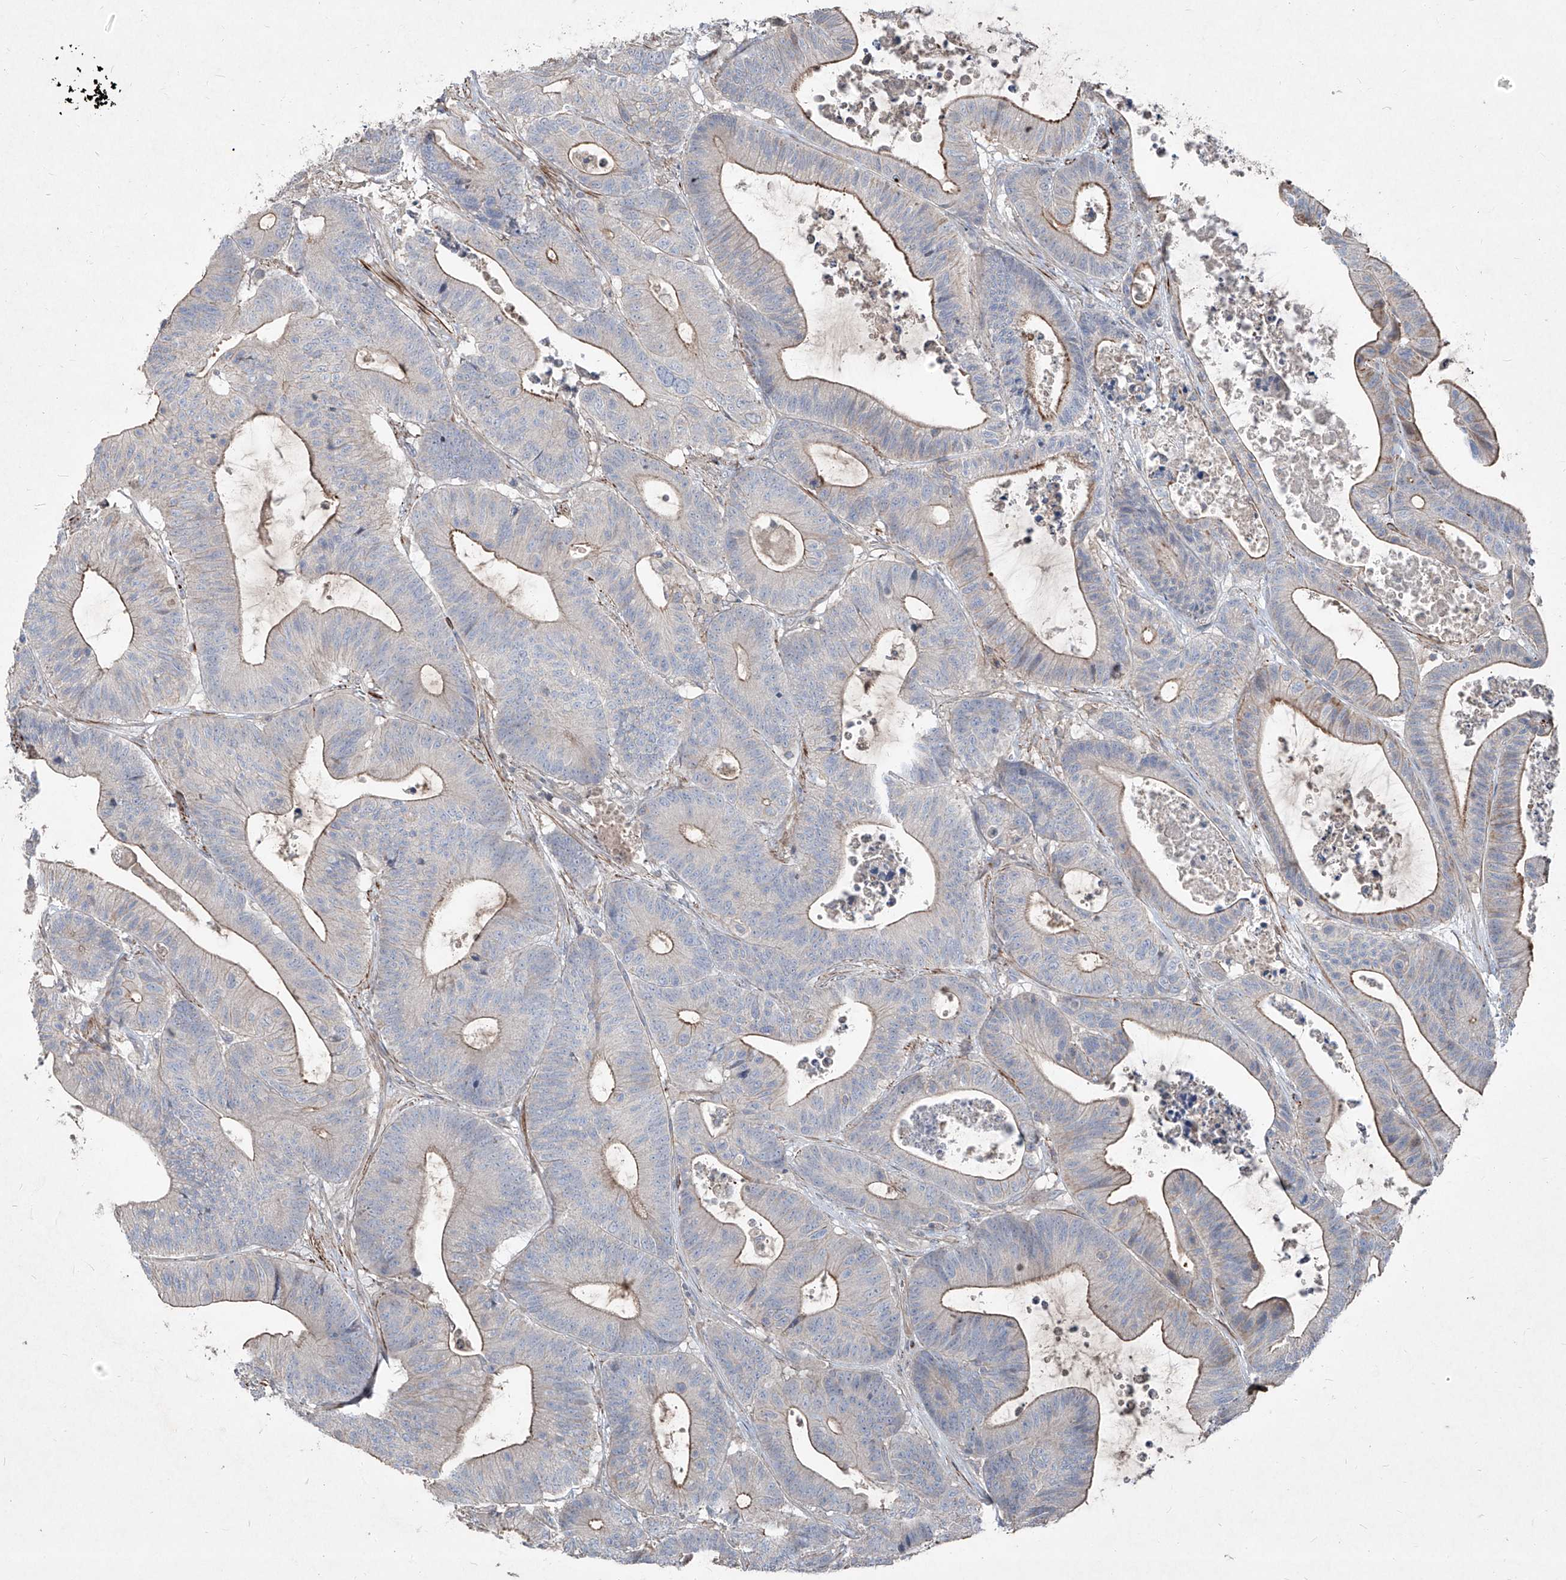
{"staining": {"intensity": "moderate", "quantity": "<25%", "location": "cytoplasmic/membranous"}, "tissue": "colorectal cancer", "cell_type": "Tumor cells", "image_type": "cancer", "snomed": [{"axis": "morphology", "description": "Adenocarcinoma, NOS"}, {"axis": "topography", "description": "Colon"}], "caption": "Moderate cytoplasmic/membranous staining is appreciated in about <25% of tumor cells in adenocarcinoma (colorectal).", "gene": "UFD1", "patient": {"sex": "female", "age": 84}}